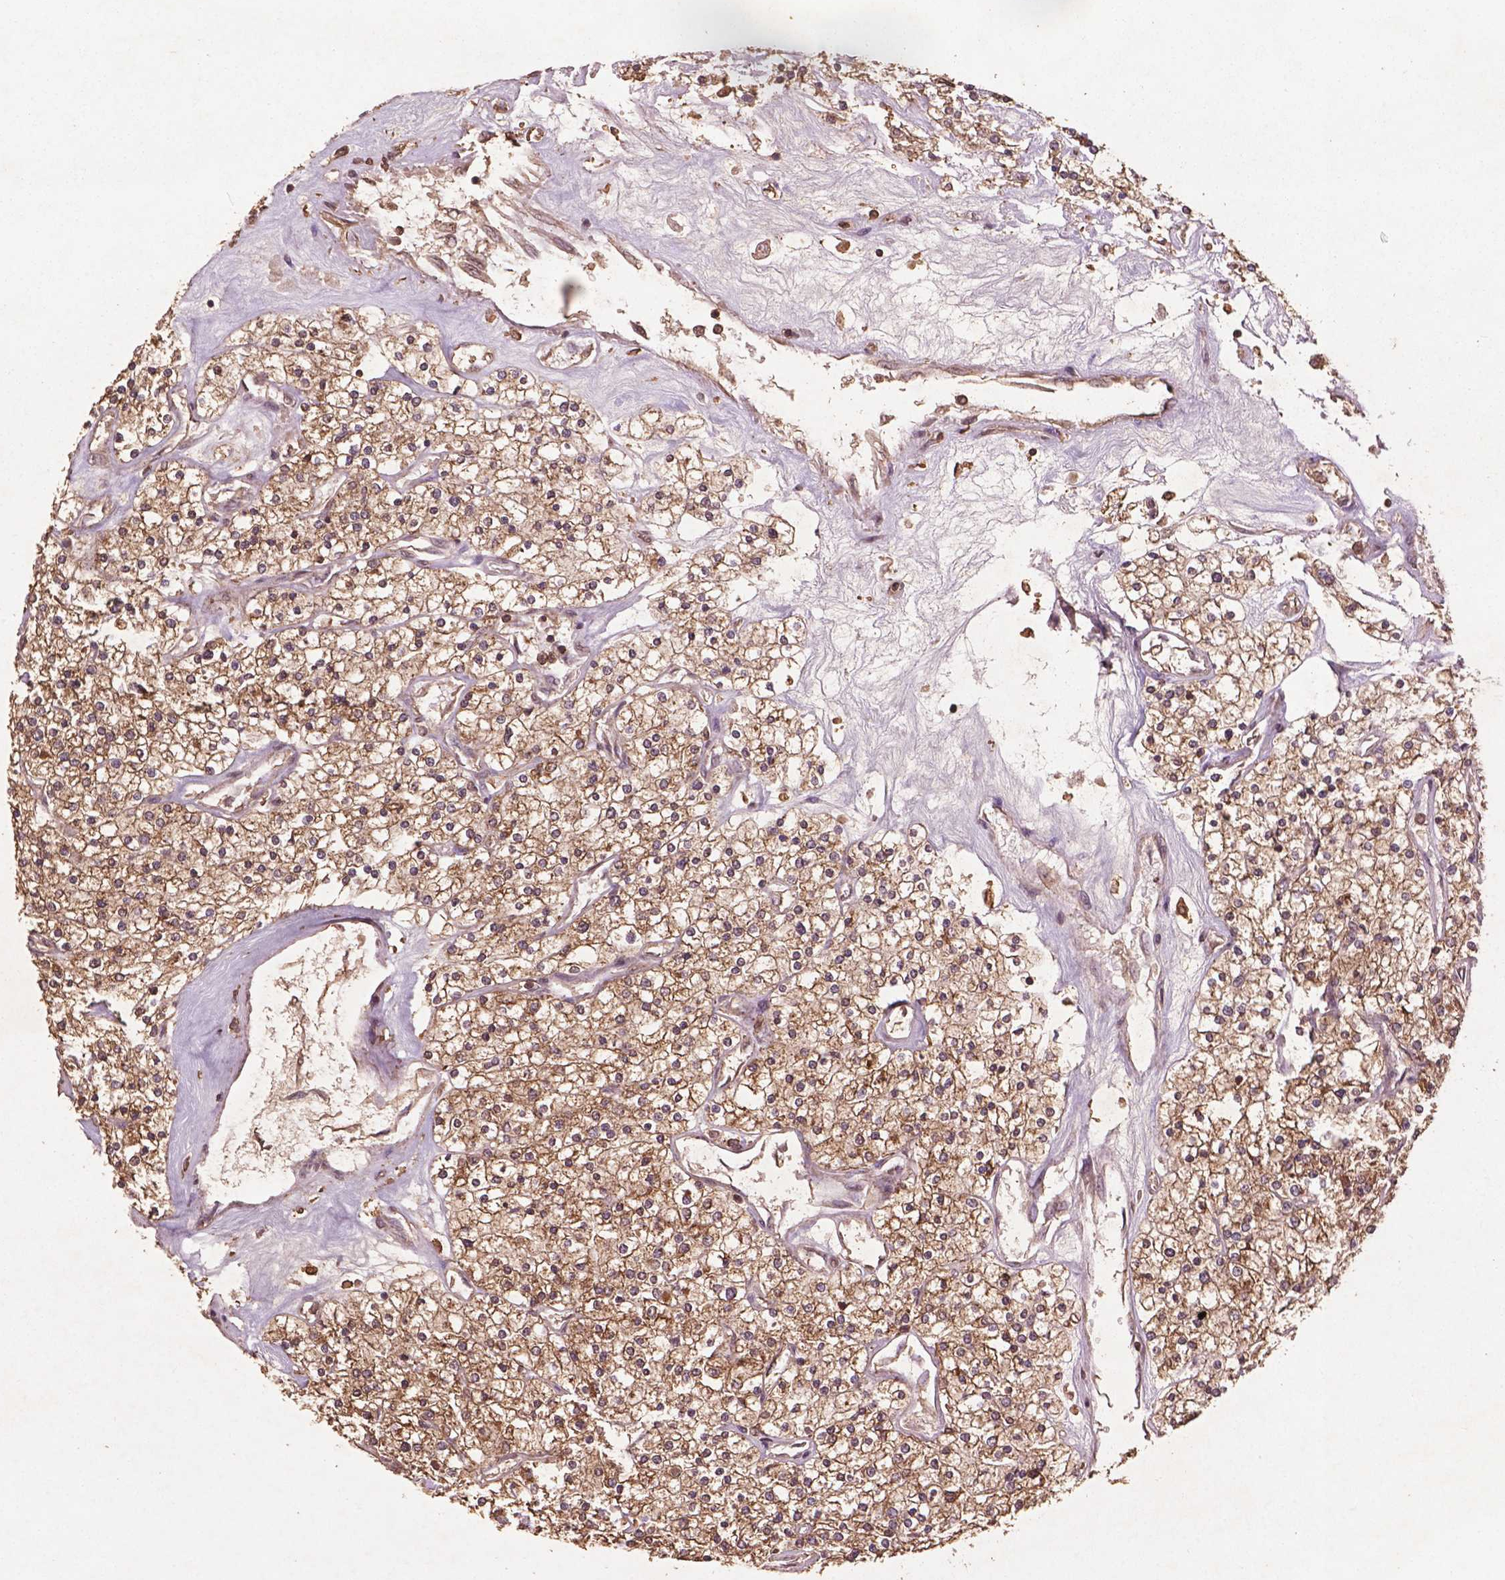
{"staining": {"intensity": "weak", "quantity": ">75%", "location": "cytoplasmic/membranous"}, "tissue": "renal cancer", "cell_type": "Tumor cells", "image_type": "cancer", "snomed": [{"axis": "morphology", "description": "Adenocarcinoma, NOS"}, {"axis": "topography", "description": "Kidney"}], "caption": "Adenocarcinoma (renal) tissue shows weak cytoplasmic/membranous staining in approximately >75% of tumor cells", "gene": "BABAM1", "patient": {"sex": "male", "age": 80}}